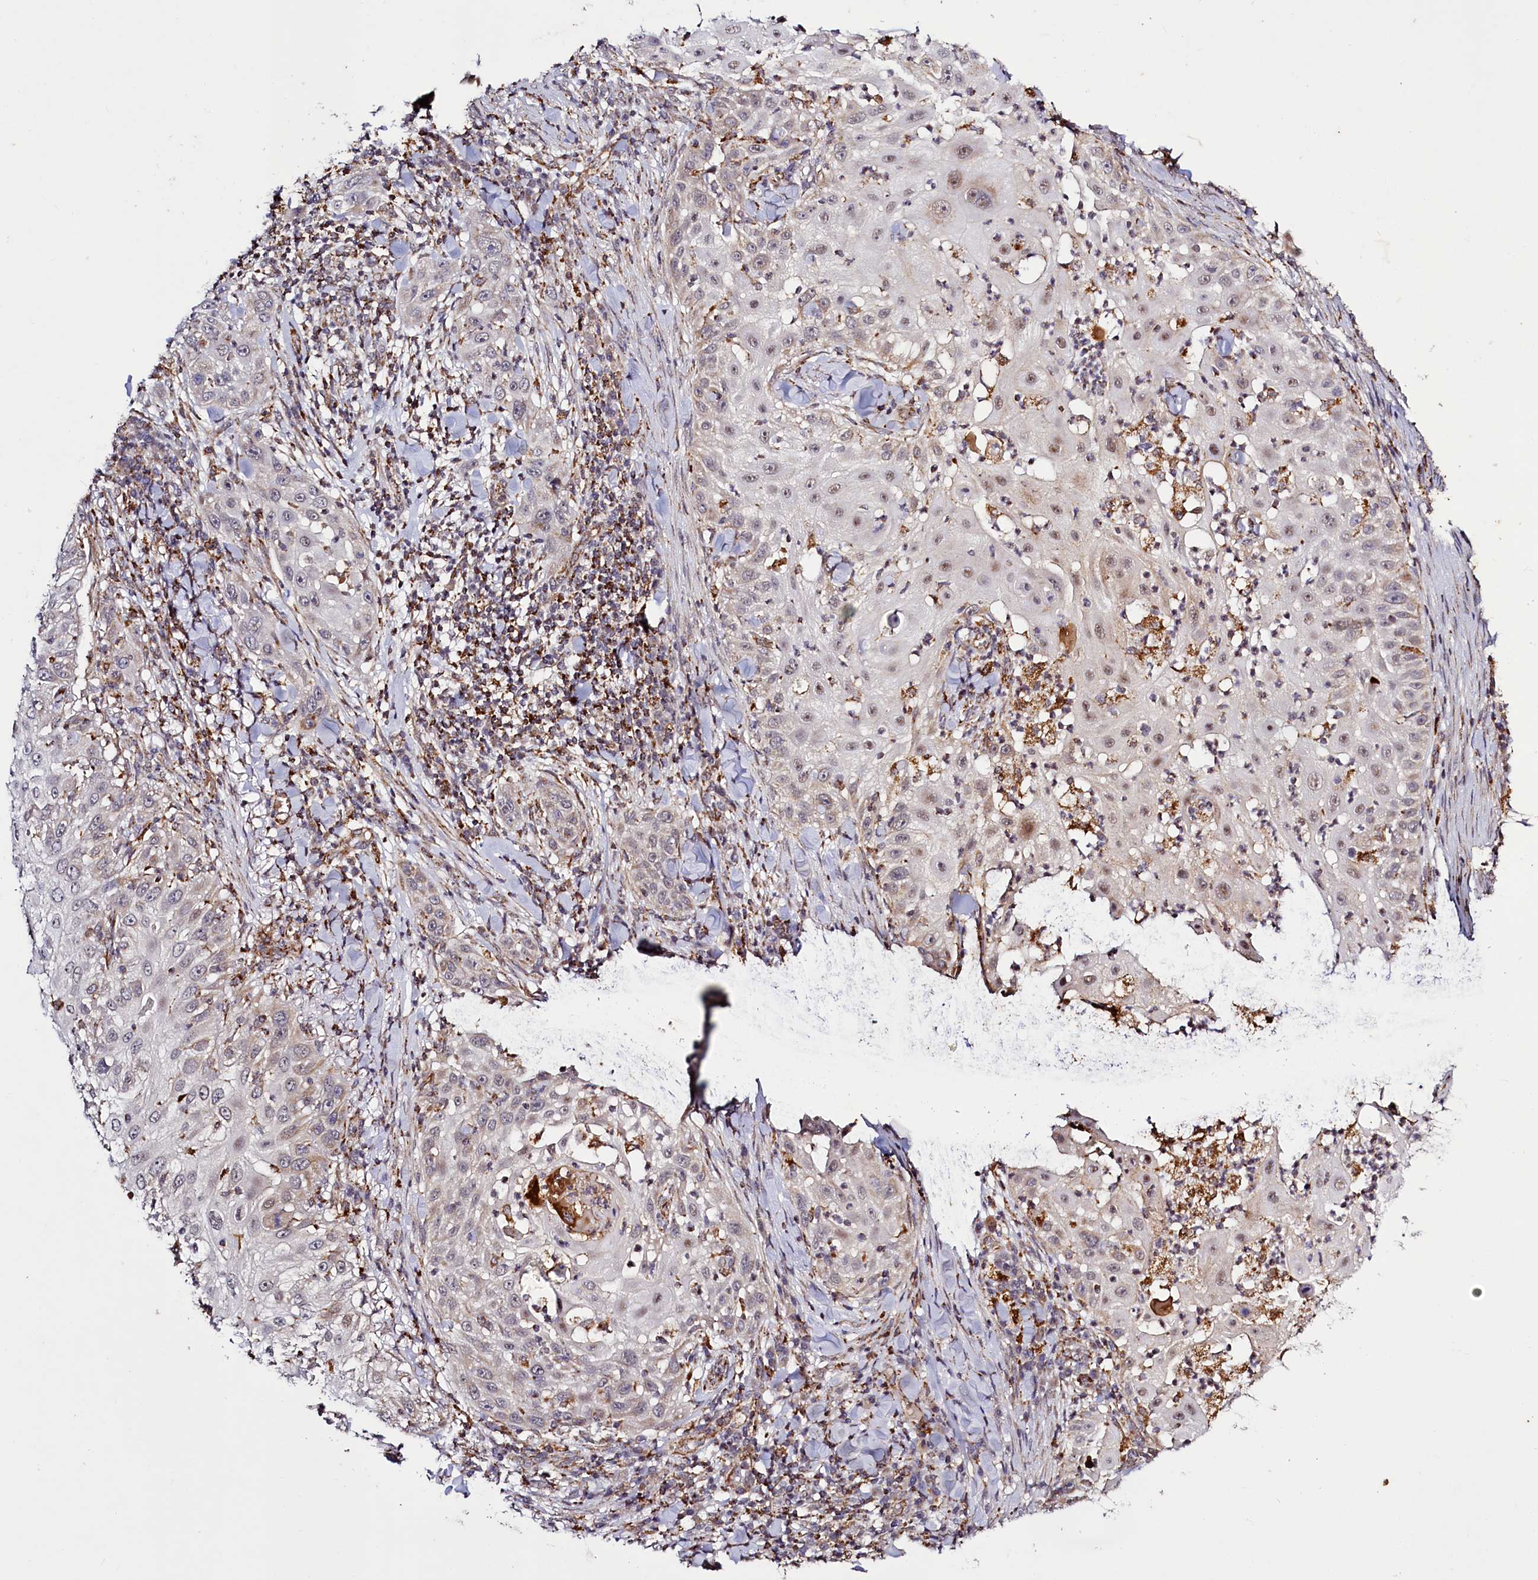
{"staining": {"intensity": "weak", "quantity": "25%-75%", "location": "cytoplasmic/membranous"}, "tissue": "skin cancer", "cell_type": "Tumor cells", "image_type": "cancer", "snomed": [{"axis": "morphology", "description": "Squamous cell carcinoma, NOS"}, {"axis": "topography", "description": "Skin"}], "caption": "Weak cytoplasmic/membranous positivity is identified in about 25%-75% of tumor cells in skin cancer.", "gene": "DYNC2H1", "patient": {"sex": "female", "age": 44}}